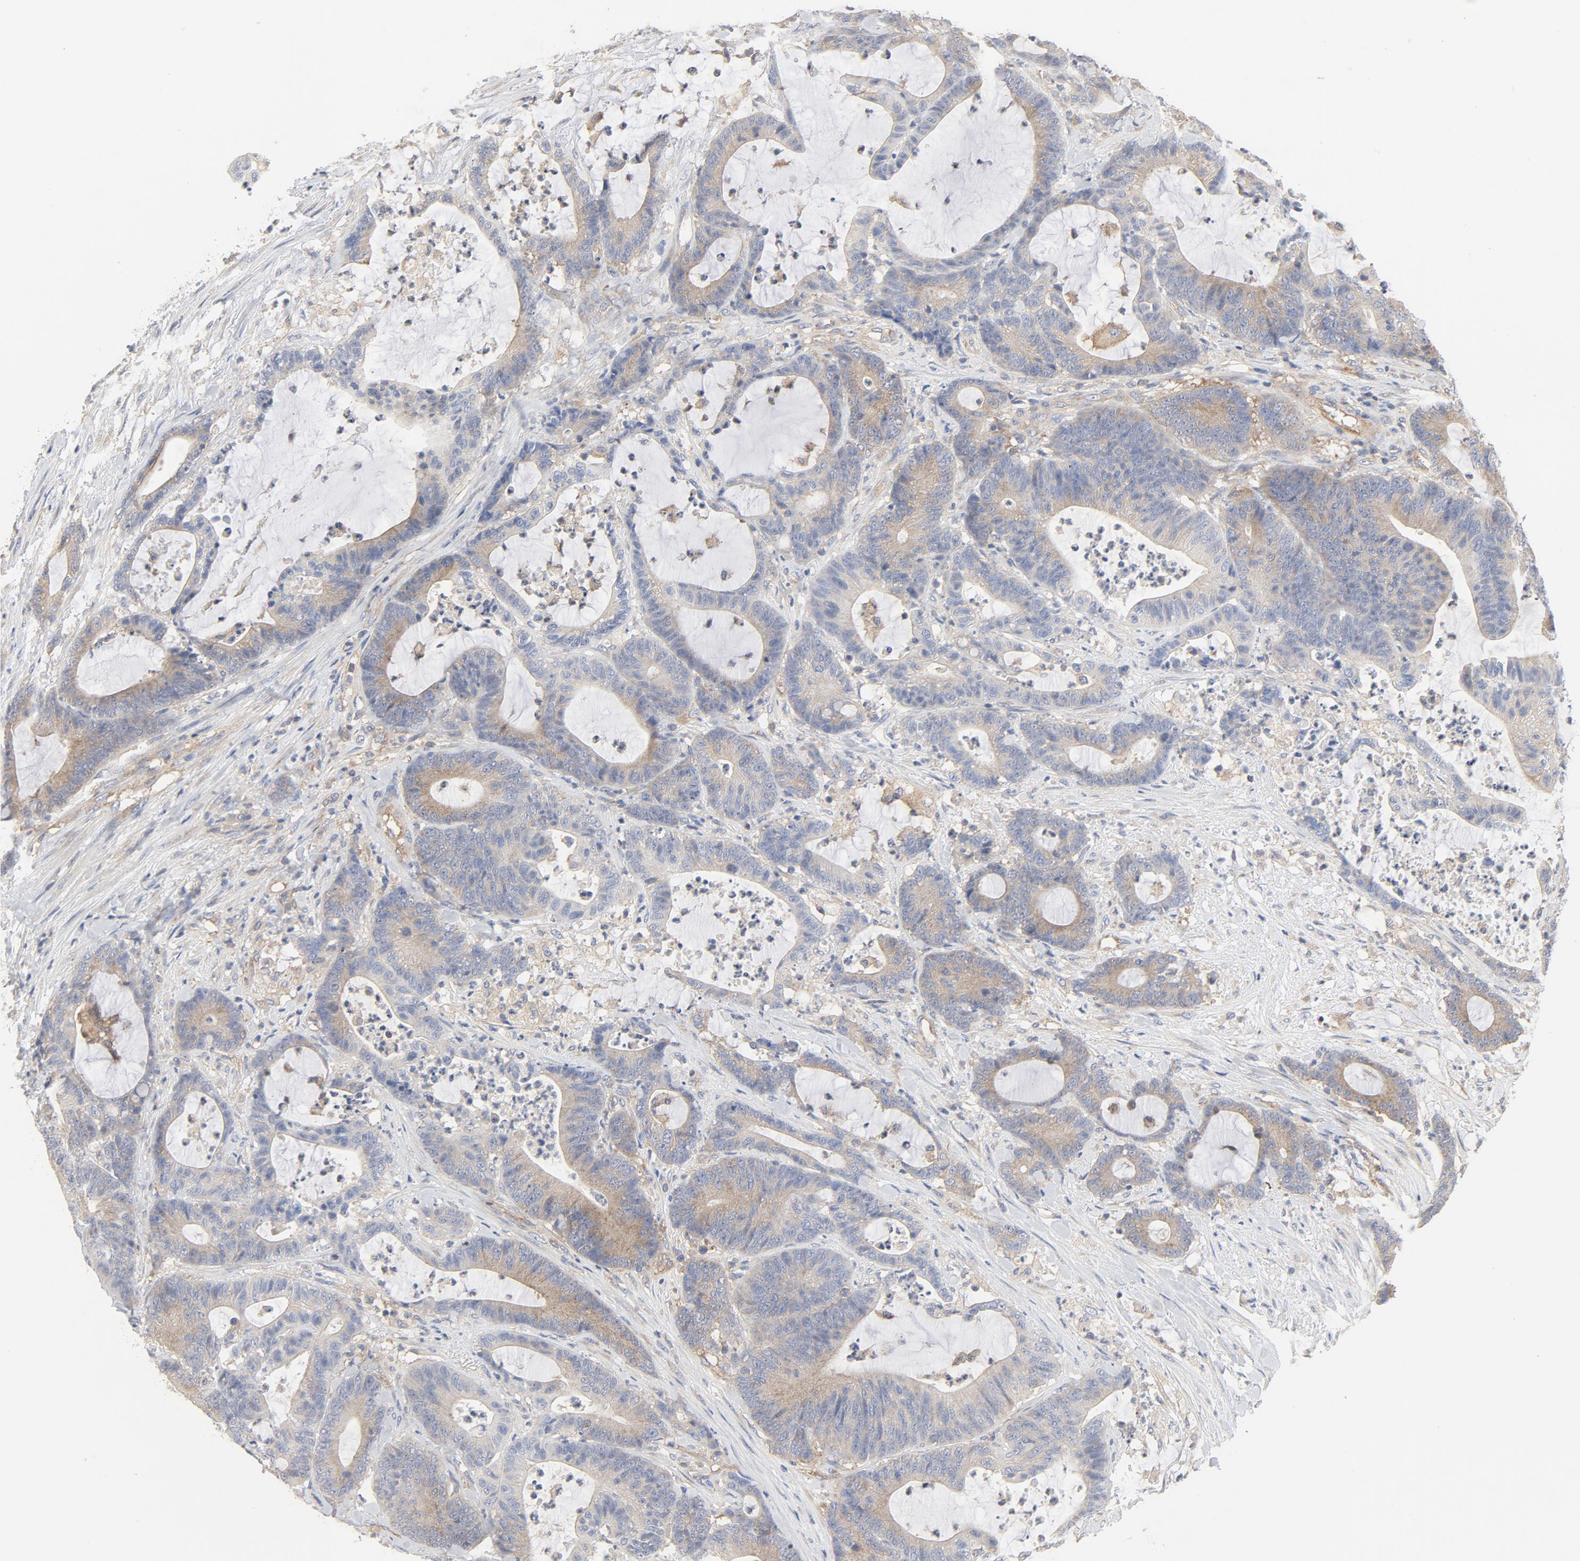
{"staining": {"intensity": "moderate", "quantity": "25%-75%", "location": "cytoplasmic/membranous"}, "tissue": "colorectal cancer", "cell_type": "Tumor cells", "image_type": "cancer", "snomed": [{"axis": "morphology", "description": "Adenocarcinoma, NOS"}, {"axis": "topography", "description": "Colon"}], "caption": "This is a photomicrograph of IHC staining of adenocarcinoma (colorectal), which shows moderate expression in the cytoplasmic/membranous of tumor cells.", "gene": "RABEP1", "patient": {"sex": "female", "age": 84}}